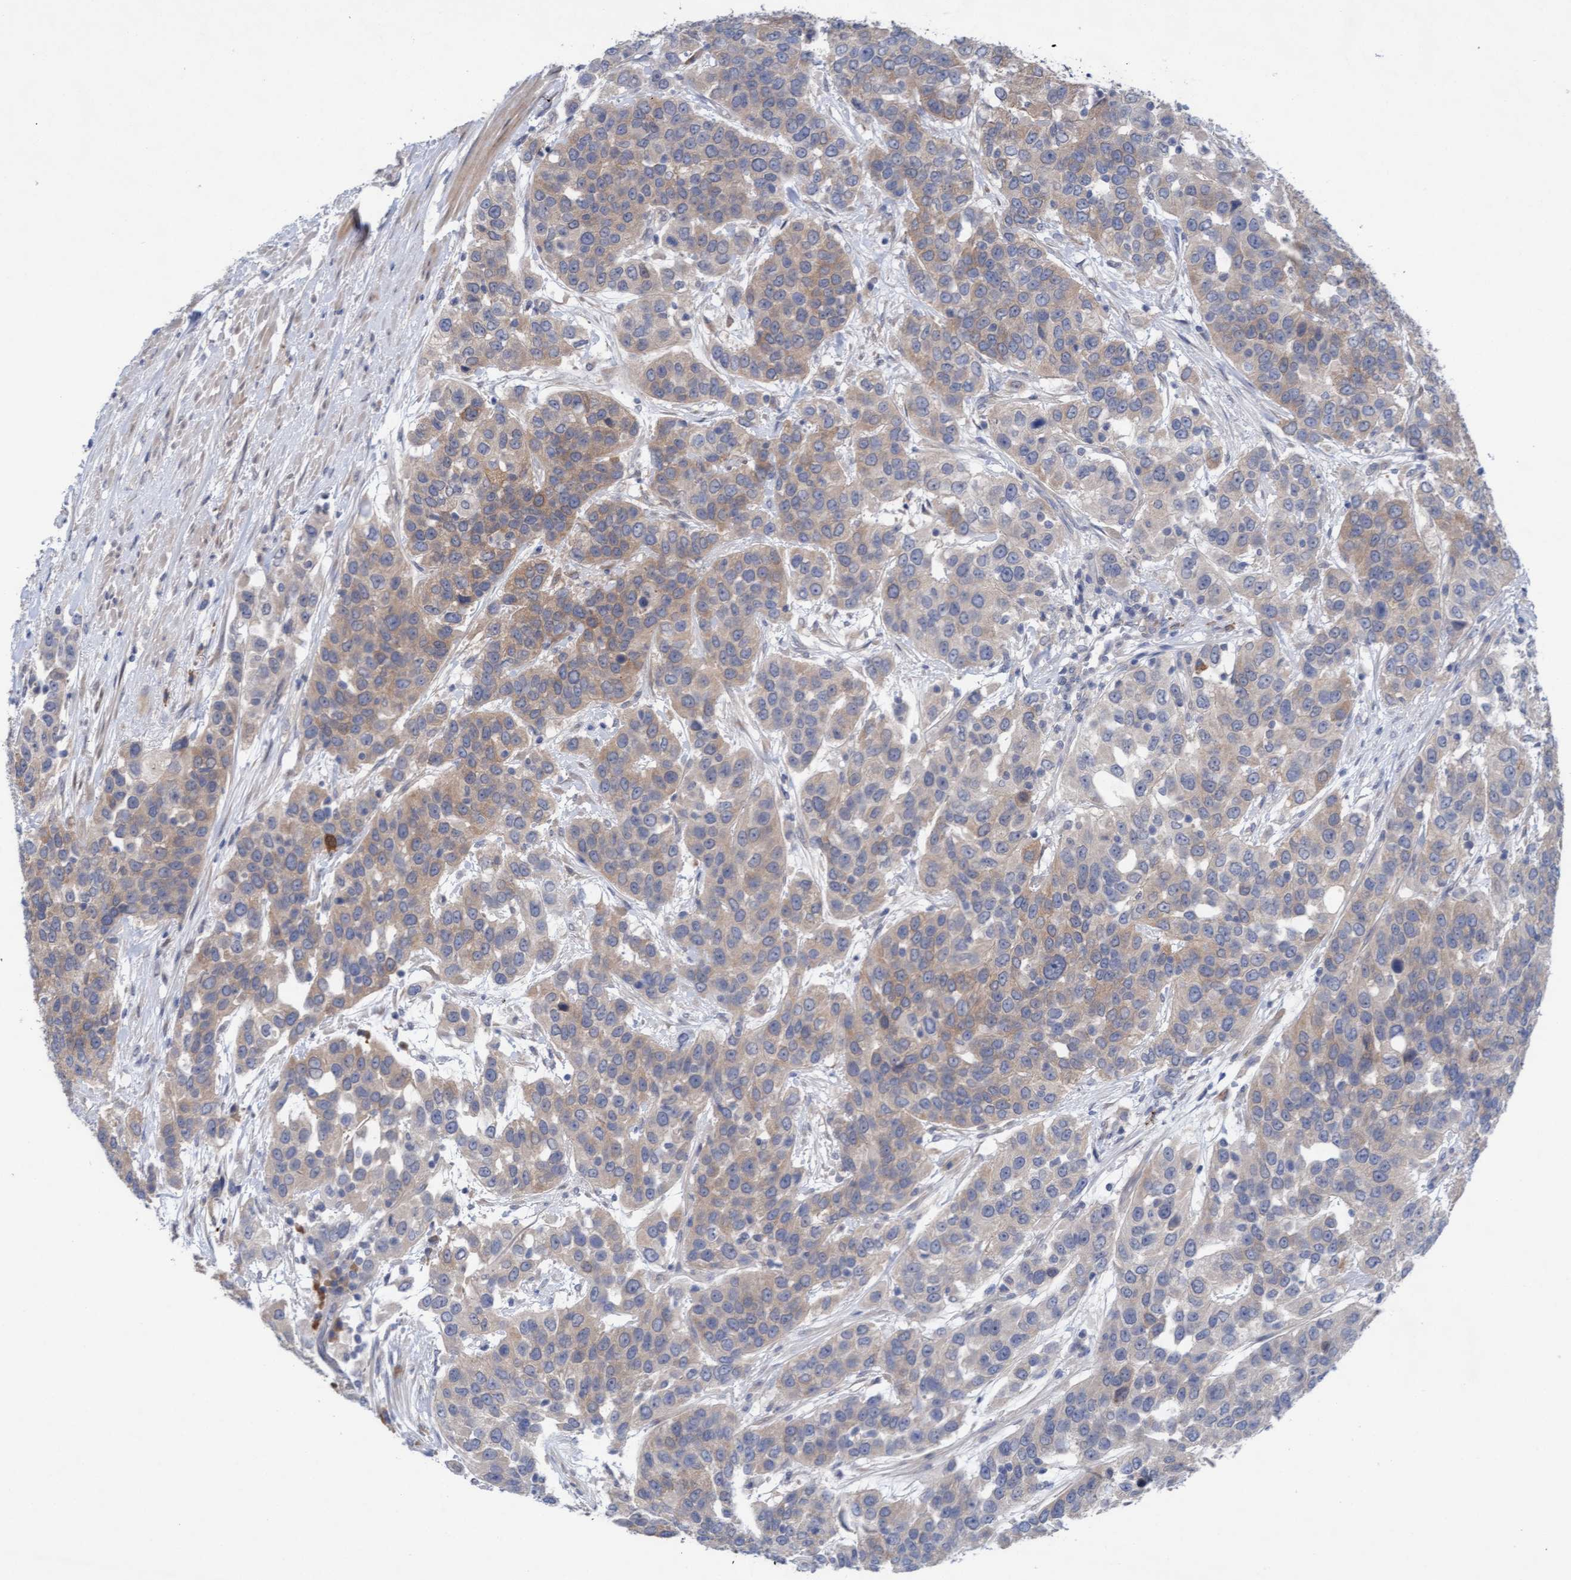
{"staining": {"intensity": "weak", "quantity": "25%-75%", "location": "cytoplasmic/membranous"}, "tissue": "urothelial cancer", "cell_type": "Tumor cells", "image_type": "cancer", "snomed": [{"axis": "morphology", "description": "Urothelial carcinoma, High grade"}, {"axis": "topography", "description": "Urinary bladder"}], "caption": "Tumor cells exhibit low levels of weak cytoplasmic/membranous positivity in about 25%-75% of cells in human urothelial carcinoma (high-grade).", "gene": "PLCD1", "patient": {"sex": "female", "age": 80}}